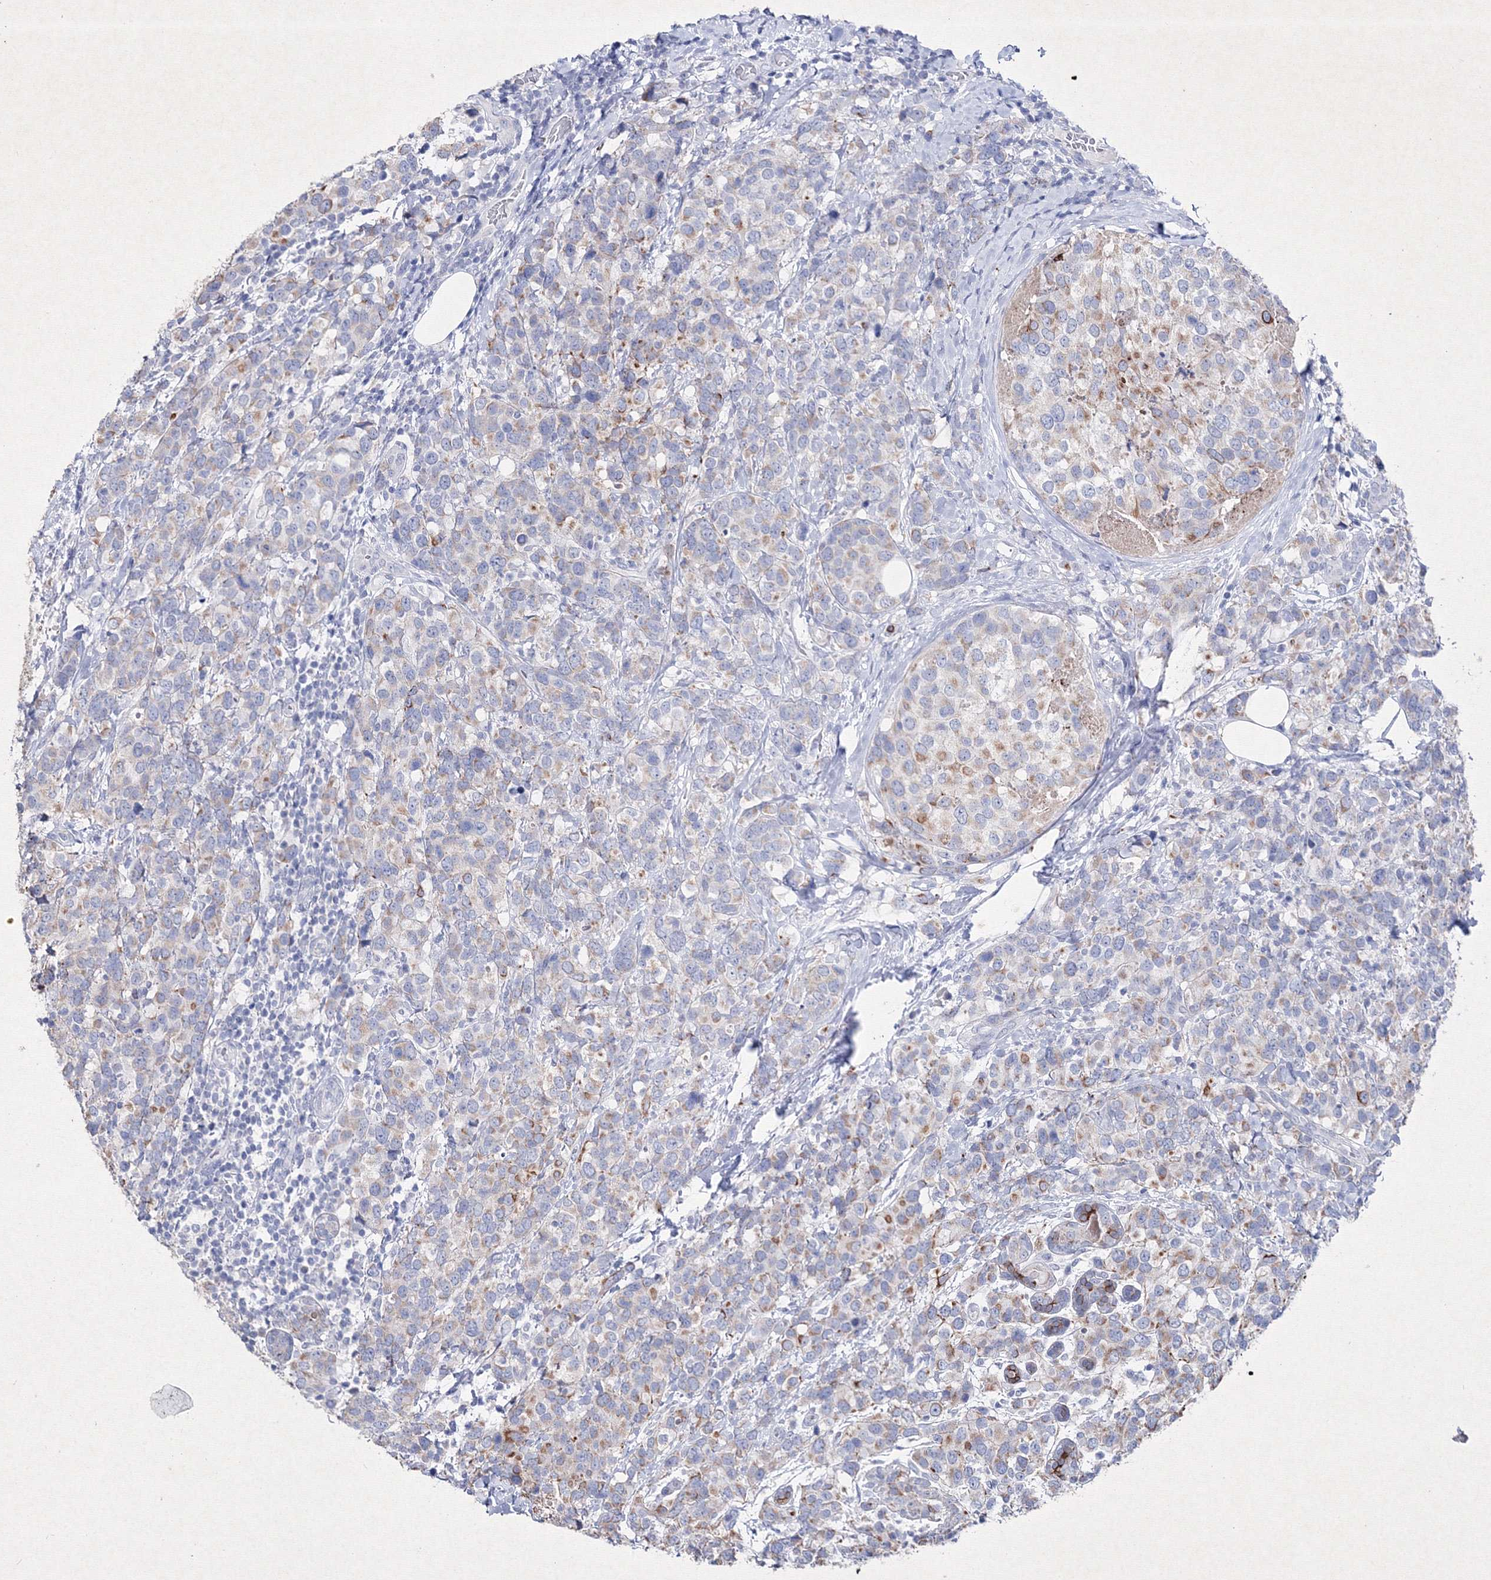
{"staining": {"intensity": "strong", "quantity": "<25%", "location": "cytoplasmic/membranous"}, "tissue": "breast cancer", "cell_type": "Tumor cells", "image_type": "cancer", "snomed": [{"axis": "morphology", "description": "Lobular carcinoma"}, {"axis": "topography", "description": "Breast"}], "caption": "The immunohistochemical stain labels strong cytoplasmic/membranous staining in tumor cells of lobular carcinoma (breast) tissue. Immunohistochemistry stains the protein of interest in brown and the nuclei are stained blue.", "gene": "SMIM29", "patient": {"sex": "female", "age": 59}}